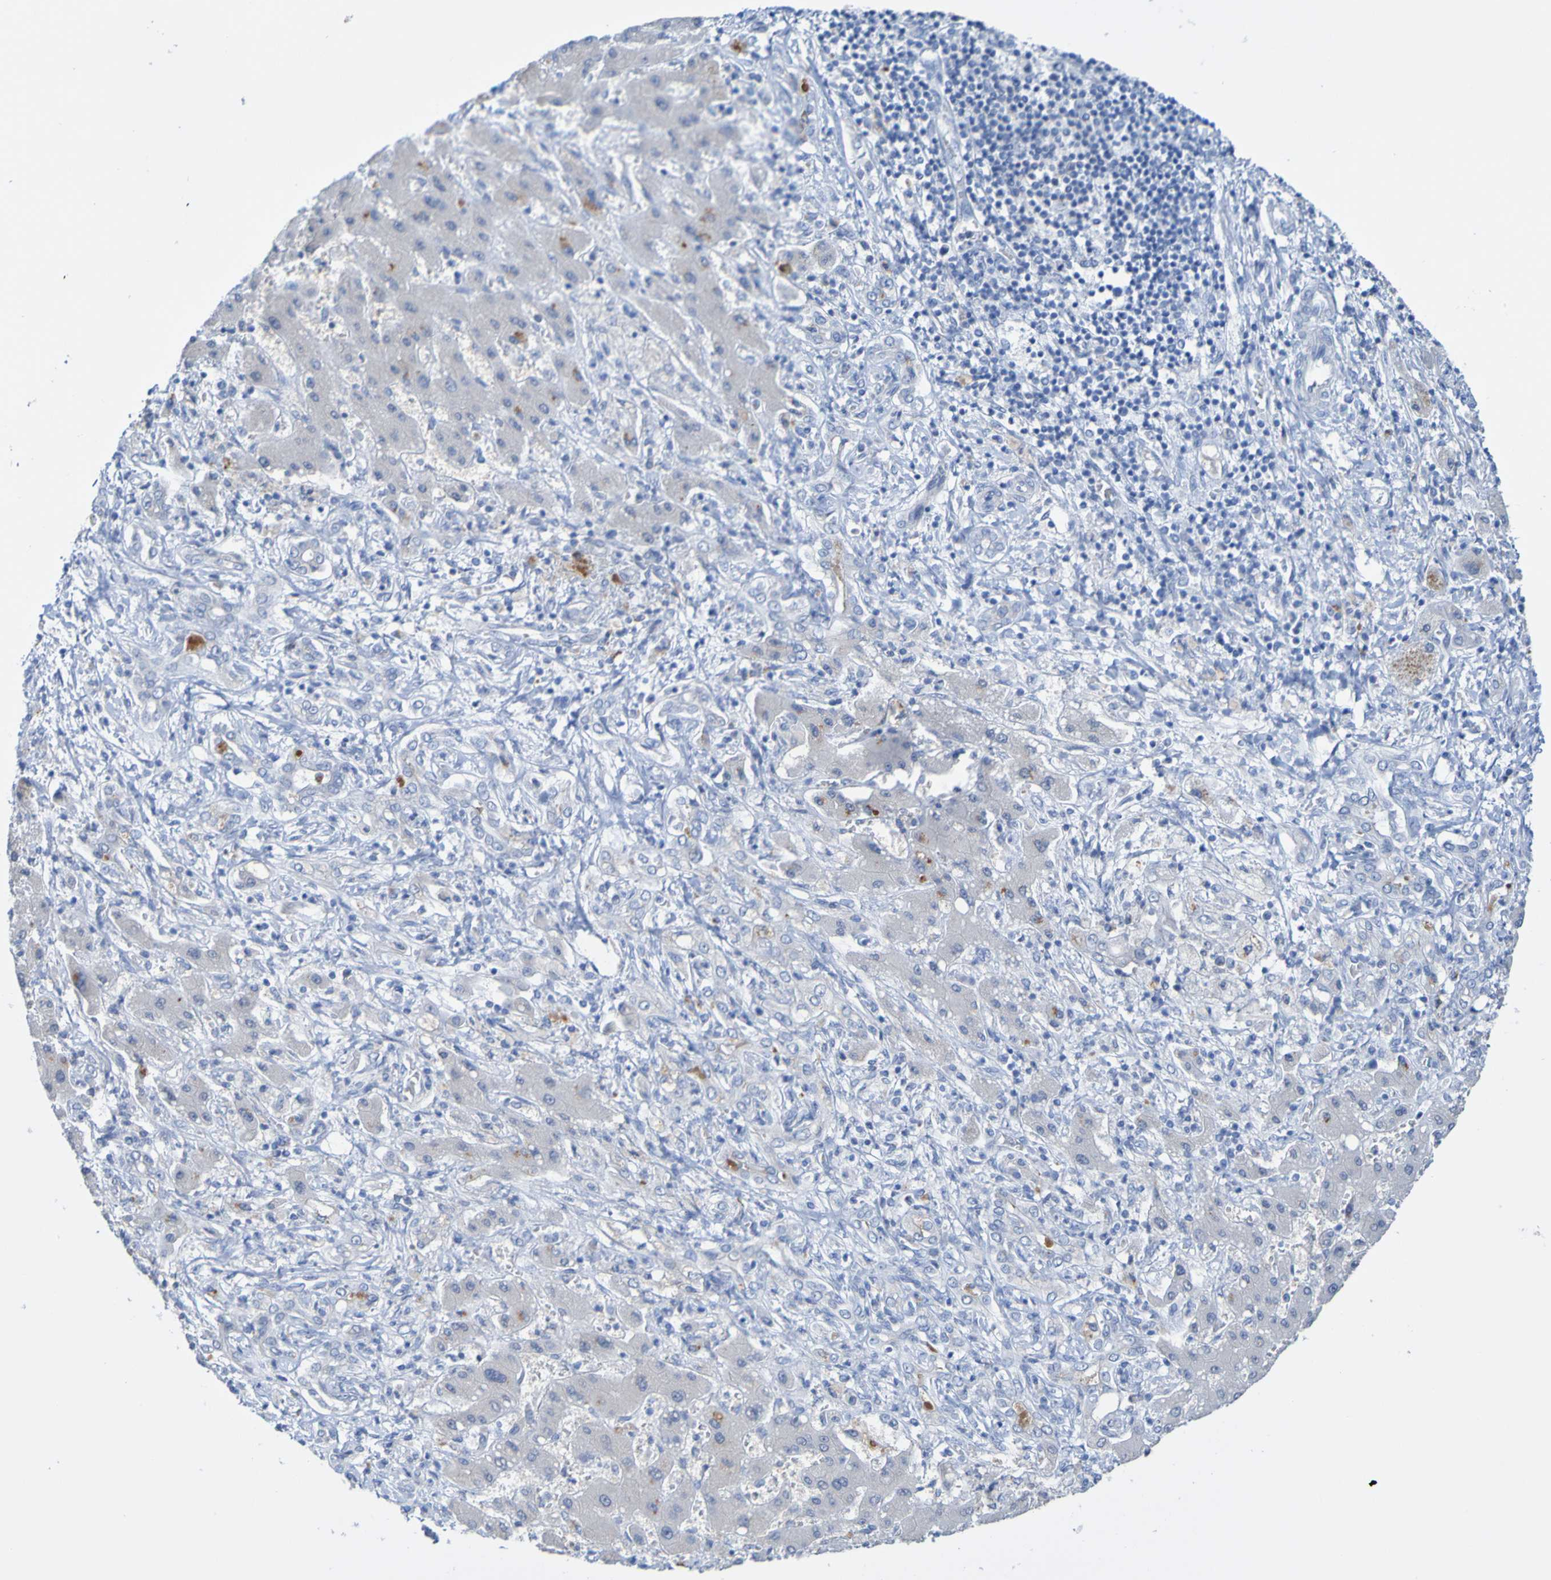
{"staining": {"intensity": "negative", "quantity": "none", "location": "none"}, "tissue": "liver cancer", "cell_type": "Tumor cells", "image_type": "cancer", "snomed": [{"axis": "morphology", "description": "Cholangiocarcinoma"}, {"axis": "topography", "description": "Liver"}], "caption": "High magnification brightfield microscopy of liver cancer (cholangiocarcinoma) stained with DAB (3,3'-diaminobenzidine) (brown) and counterstained with hematoxylin (blue): tumor cells show no significant expression.", "gene": "ACMSD", "patient": {"sex": "male", "age": 50}}